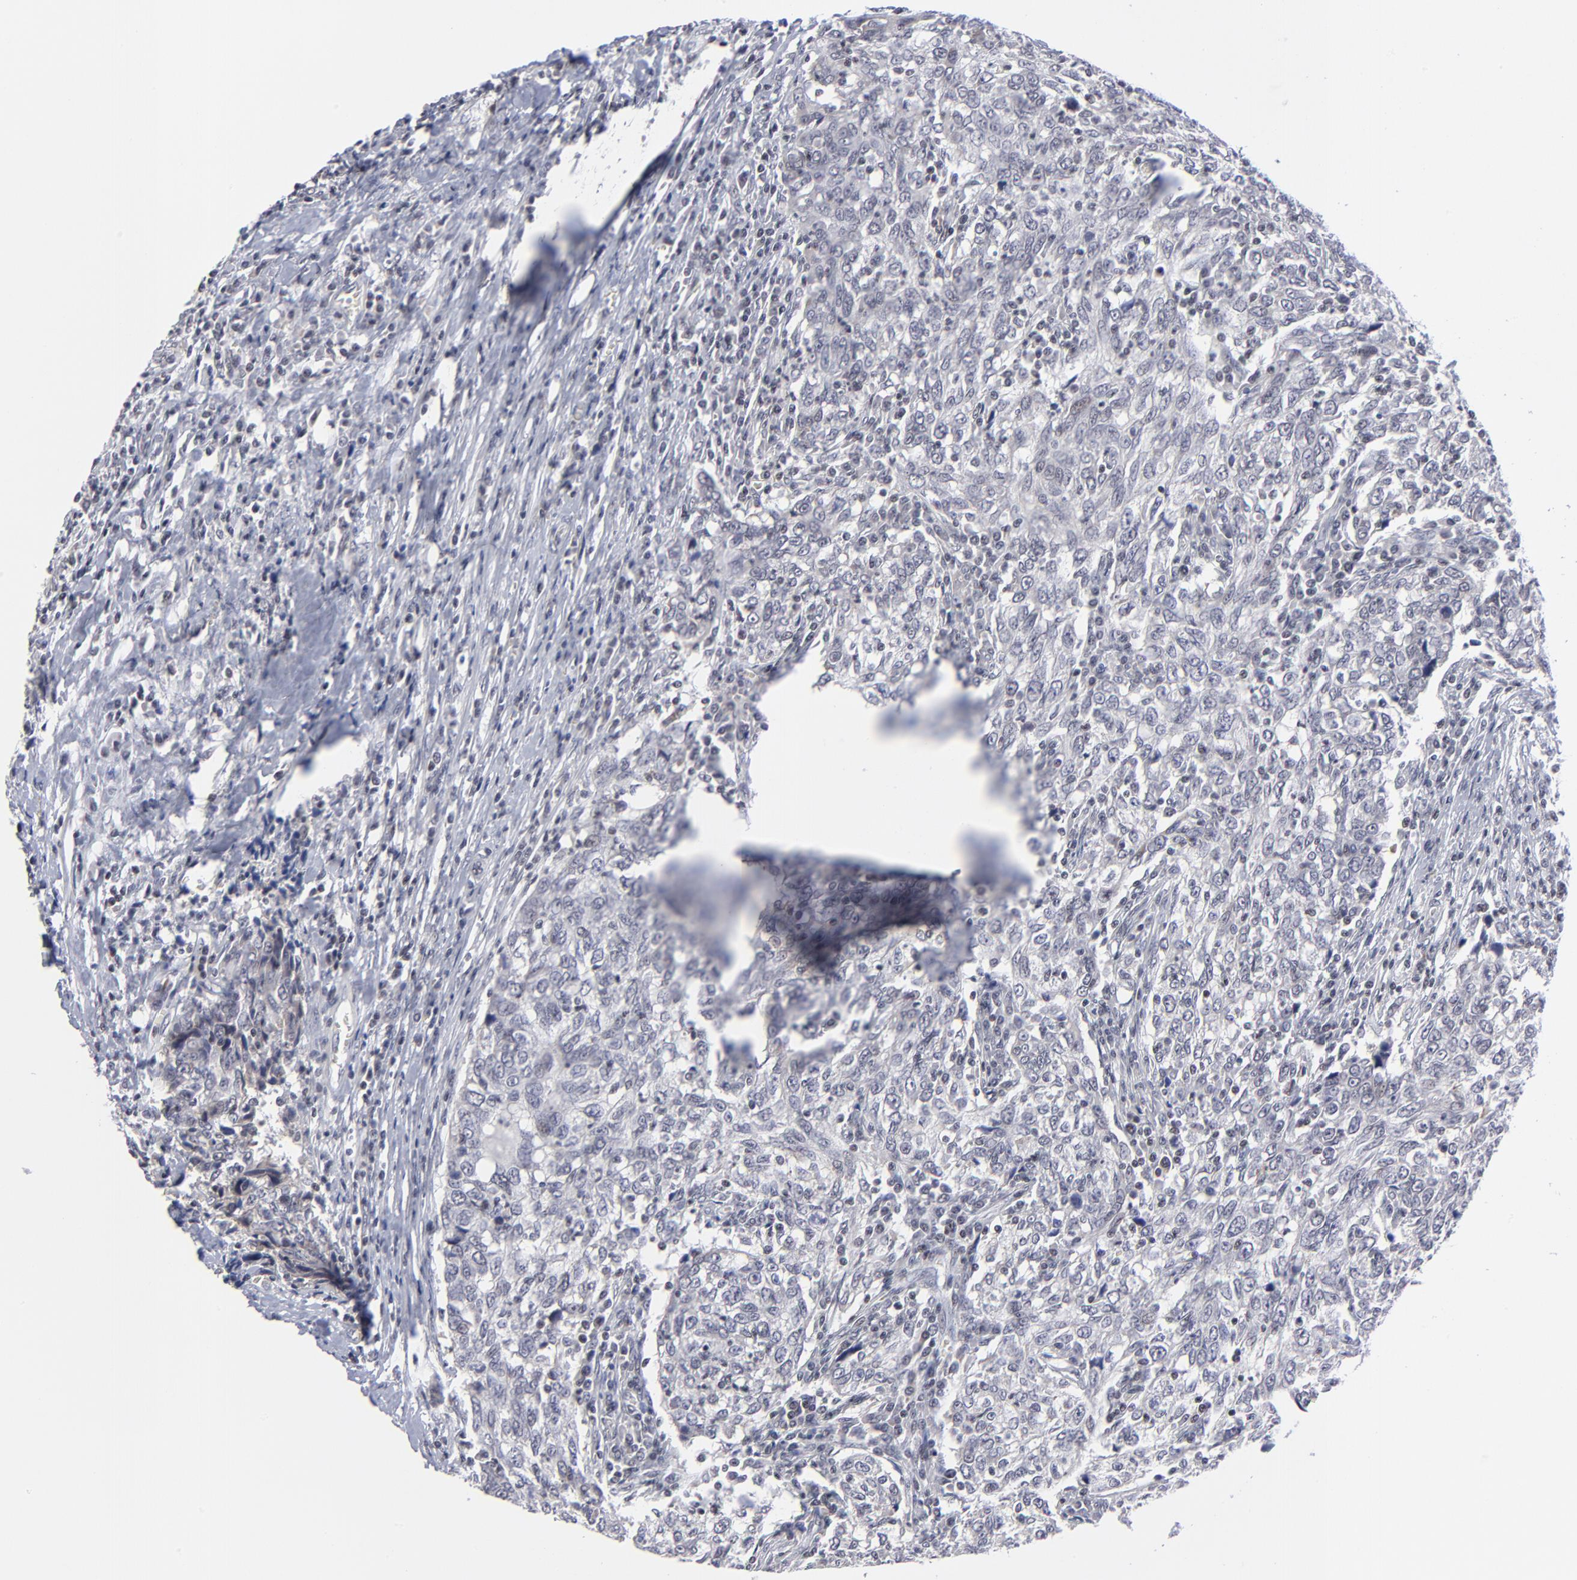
{"staining": {"intensity": "negative", "quantity": "none", "location": "none"}, "tissue": "breast cancer", "cell_type": "Tumor cells", "image_type": "cancer", "snomed": [{"axis": "morphology", "description": "Duct carcinoma"}, {"axis": "topography", "description": "Breast"}], "caption": "DAB (3,3'-diaminobenzidine) immunohistochemical staining of breast cancer (intraductal carcinoma) exhibits no significant expression in tumor cells.", "gene": "SP2", "patient": {"sex": "female", "age": 50}}